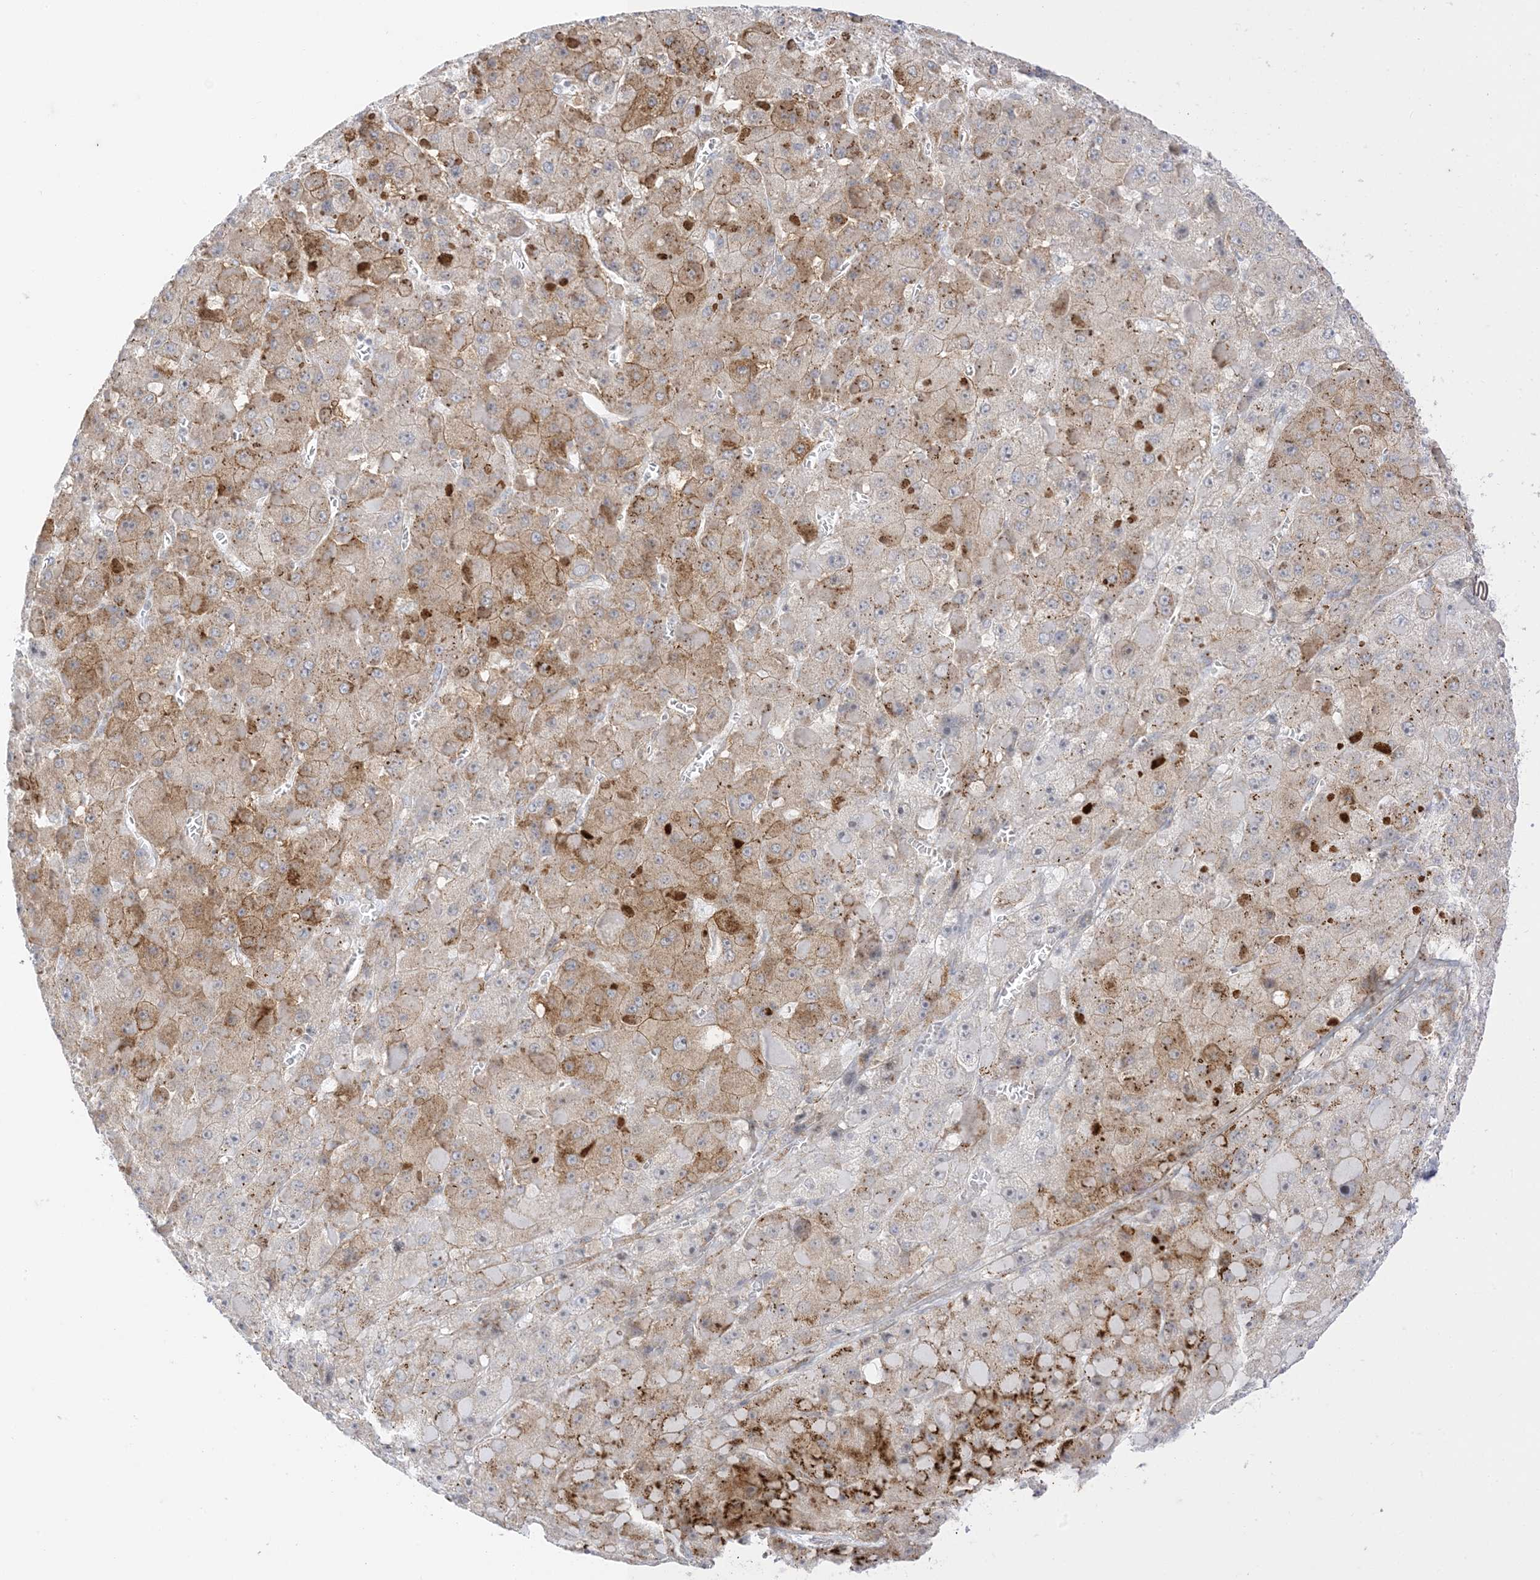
{"staining": {"intensity": "moderate", "quantity": "25%-75%", "location": "cytoplasmic/membranous"}, "tissue": "liver cancer", "cell_type": "Tumor cells", "image_type": "cancer", "snomed": [{"axis": "morphology", "description": "Carcinoma, Hepatocellular, NOS"}, {"axis": "topography", "description": "Liver"}], "caption": "Immunohistochemical staining of human liver hepatocellular carcinoma exhibits medium levels of moderate cytoplasmic/membranous positivity in approximately 25%-75% of tumor cells.", "gene": "RAC1", "patient": {"sex": "female", "age": 73}}